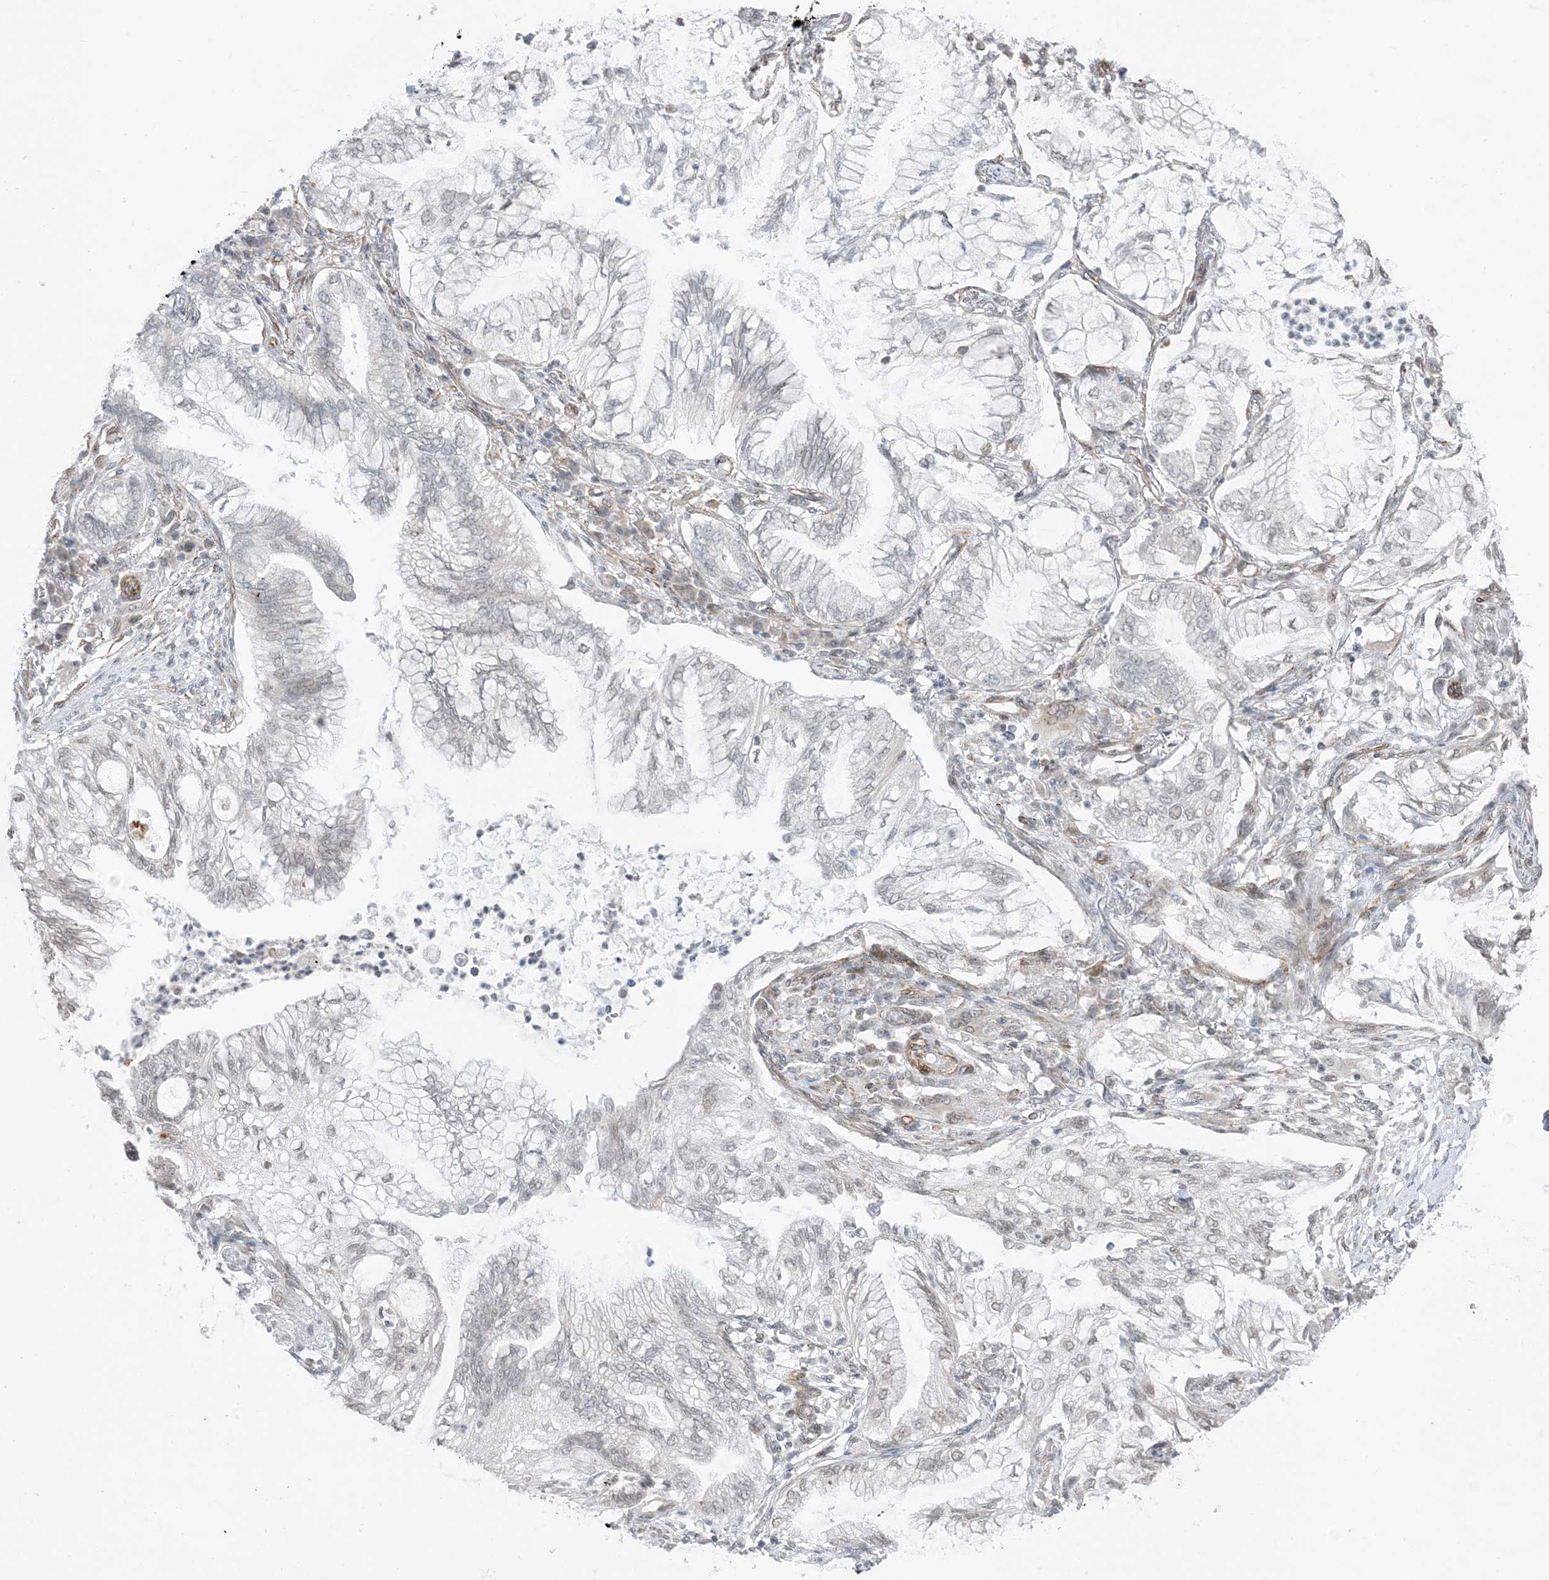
{"staining": {"intensity": "negative", "quantity": "none", "location": "none"}, "tissue": "lung cancer", "cell_type": "Tumor cells", "image_type": "cancer", "snomed": [{"axis": "morphology", "description": "Adenocarcinoma, NOS"}, {"axis": "topography", "description": "Lung"}], "caption": "Immunohistochemistry of human lung adenocarcinoma displays no expression in tumor cells.", "gene": "CHCHD4", "patient": {"sex": "female", "age": 70}}